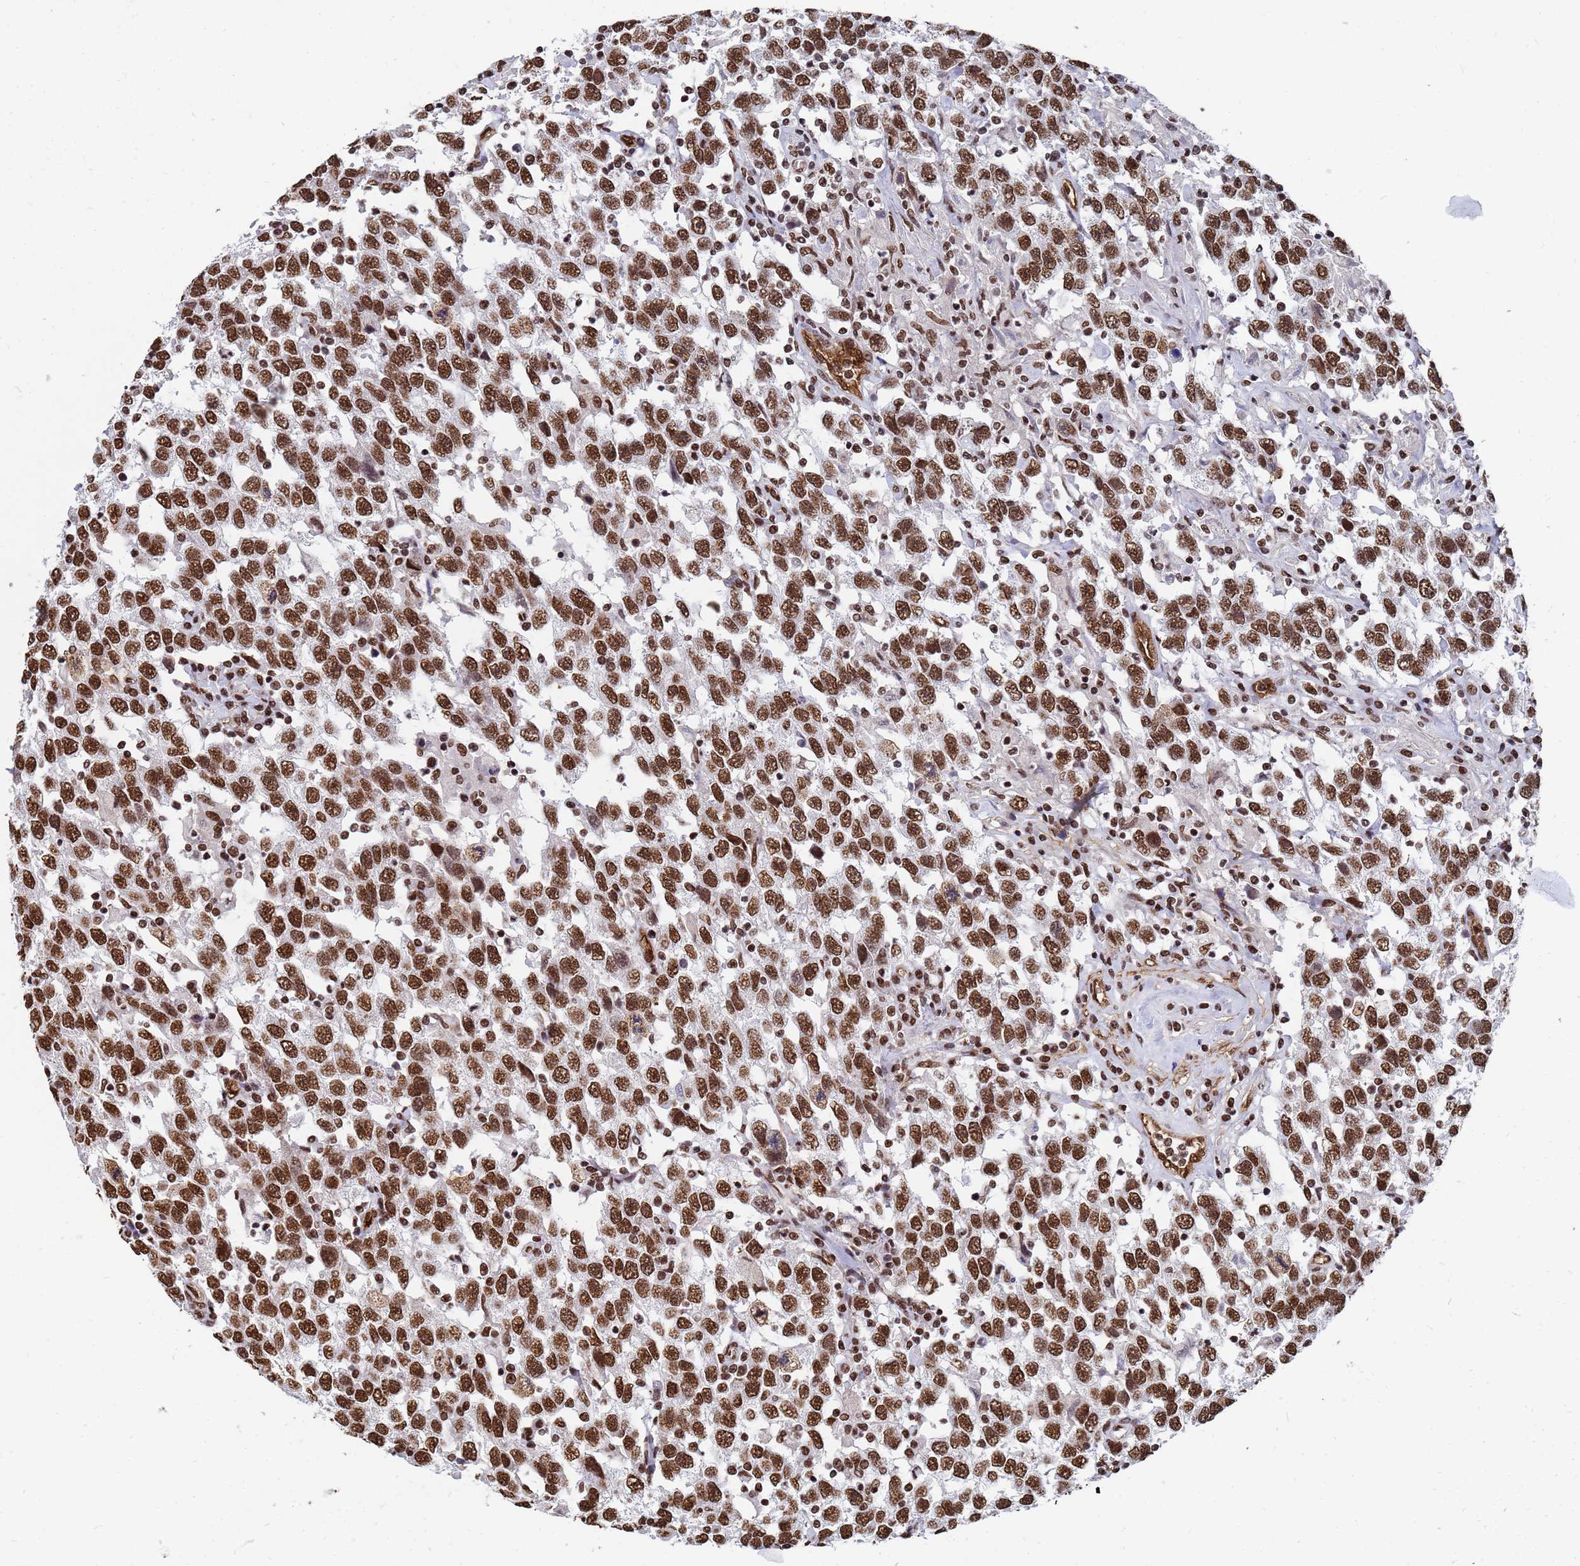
{"staining": {"intensity": "strong", "quantity": ">75%", "location": "nuclear"}, "tissue": "testis cancer", "cell_type": "Tumor cells", "image_type": "cancer", "snomed": [{"axis": "morphology", "description": "Seminoma, NOS"}, {"axis": "topography", "description": "Testis"}], "caption": "Testis seminoma stained for a protein (brown) reveals strong nuclear positive positivity in about >75% of tumor cells.", "gene": "RAVER2", "patient": {"sex": "male", "age": 41}}